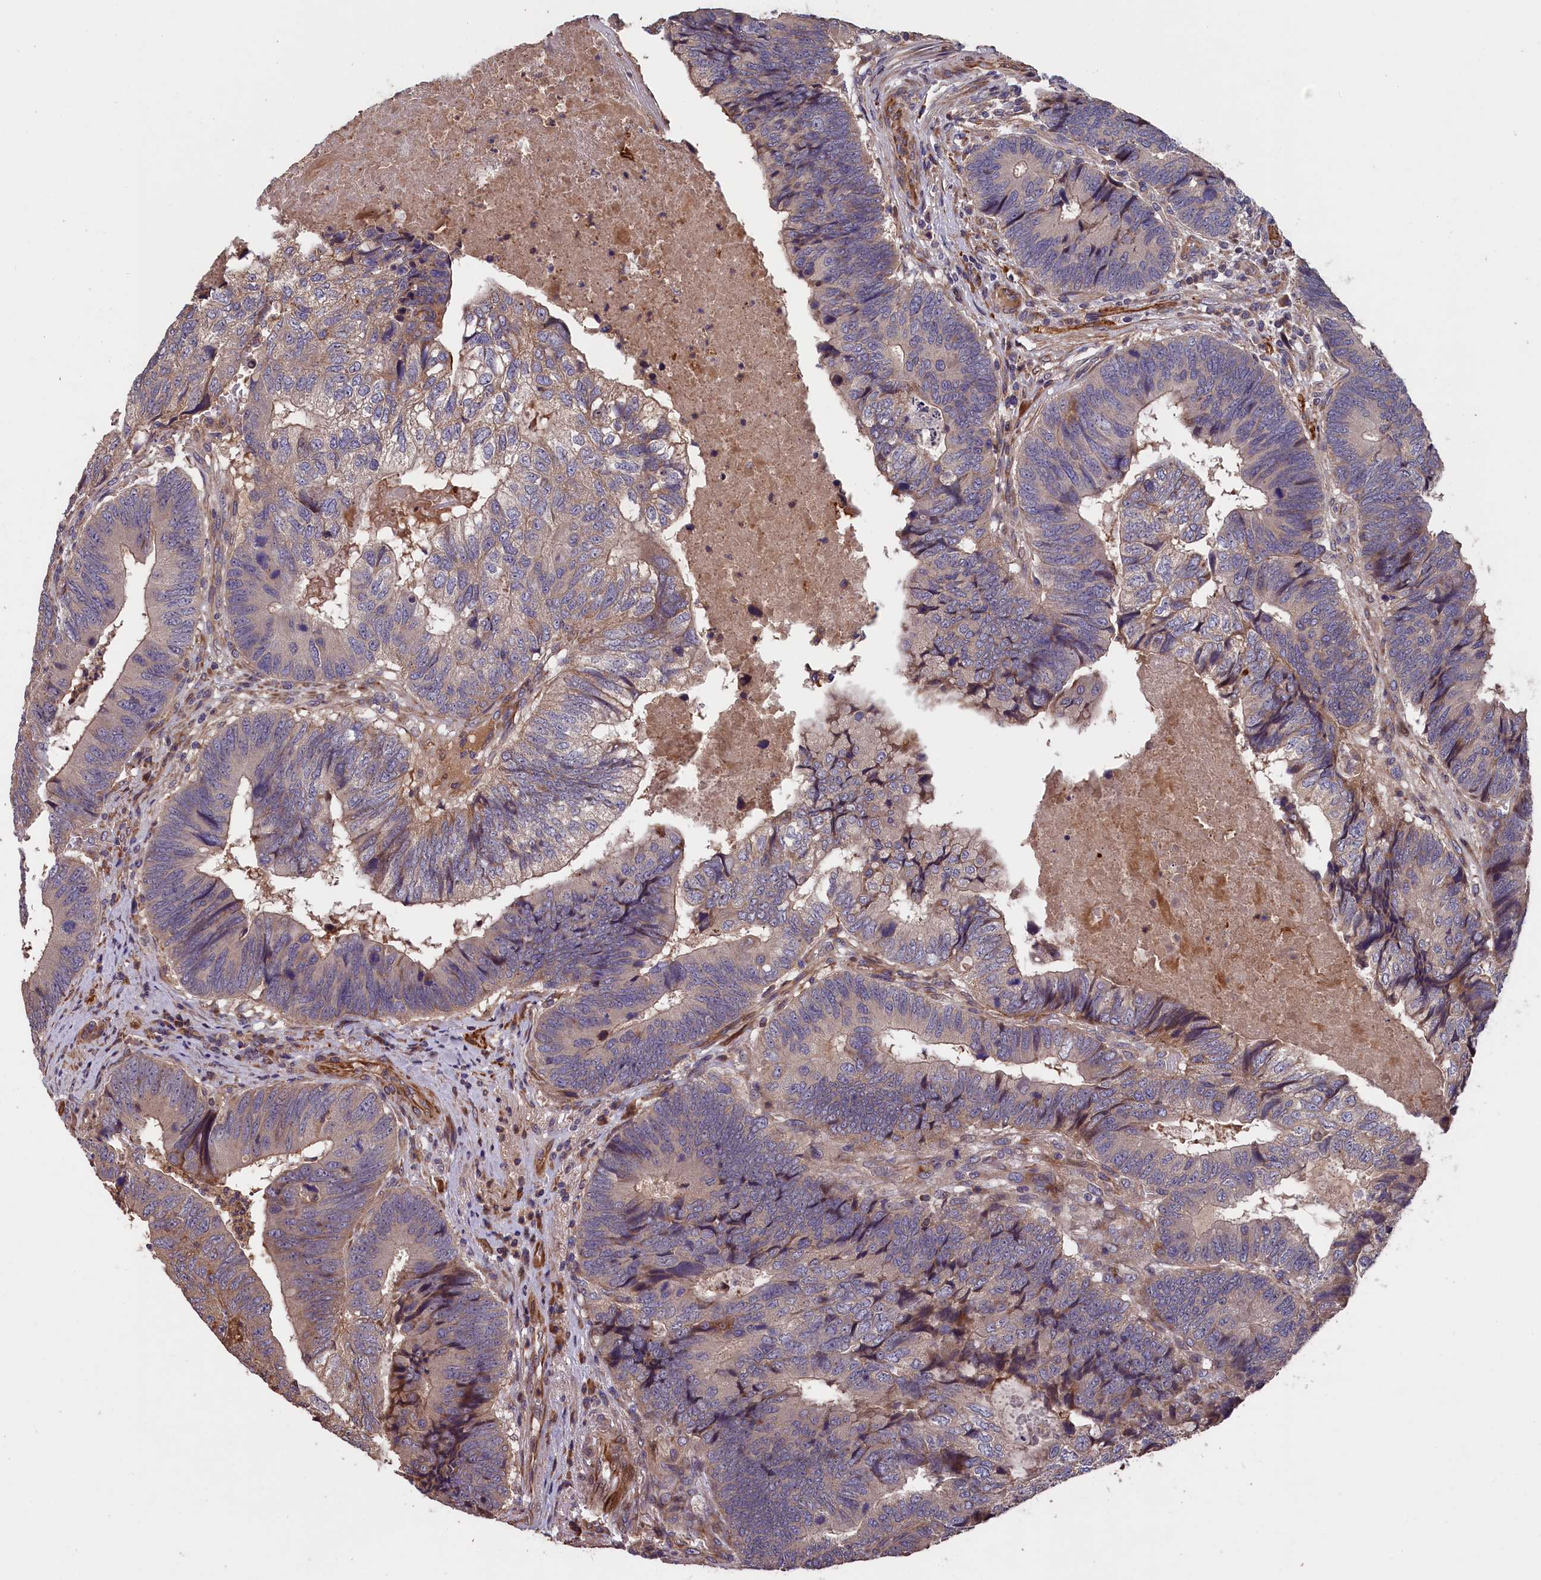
{"staining": {"intensity": "weak", "quantity": "<25%", "location": "cytoplasmic/membranous"}, "tissue": "colorectal cancer", "cell_type": "Tumor cells", "image_type": "cancer", "snomed": [{"axis": "morphology", "description": "Adenocarcinoma, NOS"}, {"axis": "topography", "description": "Colon"}], "caption": "DAB immunohistochemical staining of colorectal cancer demonstrates no significant positivity in tumor cells. (IHC, brightfield microscopy, high magnification).", "gene": "GREB1L", "patient": {"sex": "female", "age": 67}}